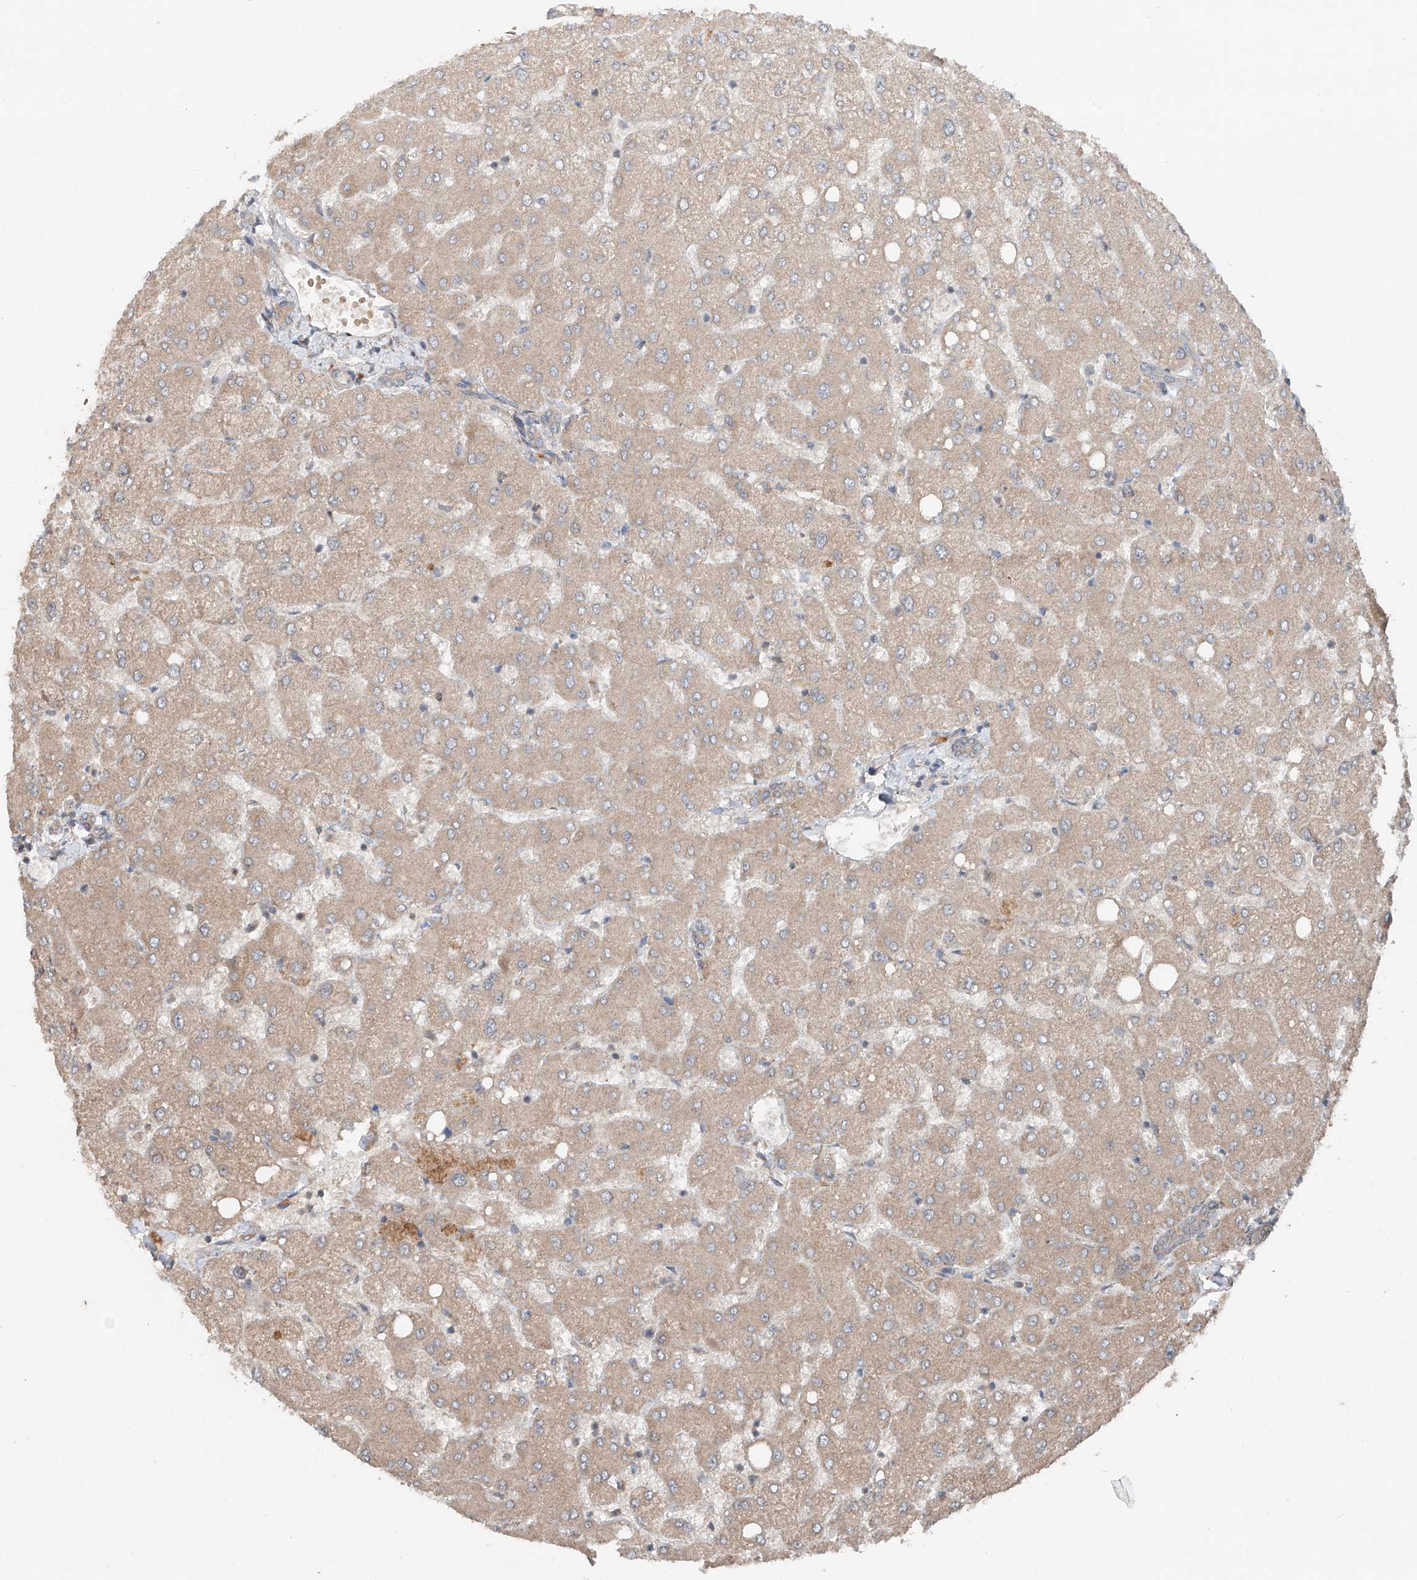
{"staining": {"intensity": "weak", "quantity": ">75%", "location": "cytoplasmic/membranous"}, "tissue": "liver", "cell_type": "Cholangiocytes", "image_type": "normal", "snomed": [{"axis": "morphology", "description": "Normal tissue, NOS"}, {"axis": "topography", "description": "Liver"}], "caption": "DAB immunohistochemical staining of normal liver reveals weak cytoplasmic/membranous protein staining in approximately >75% of cholangiocytes.", "gene": "ADAM23", "patient": {"sex": "female", "age": 54}}